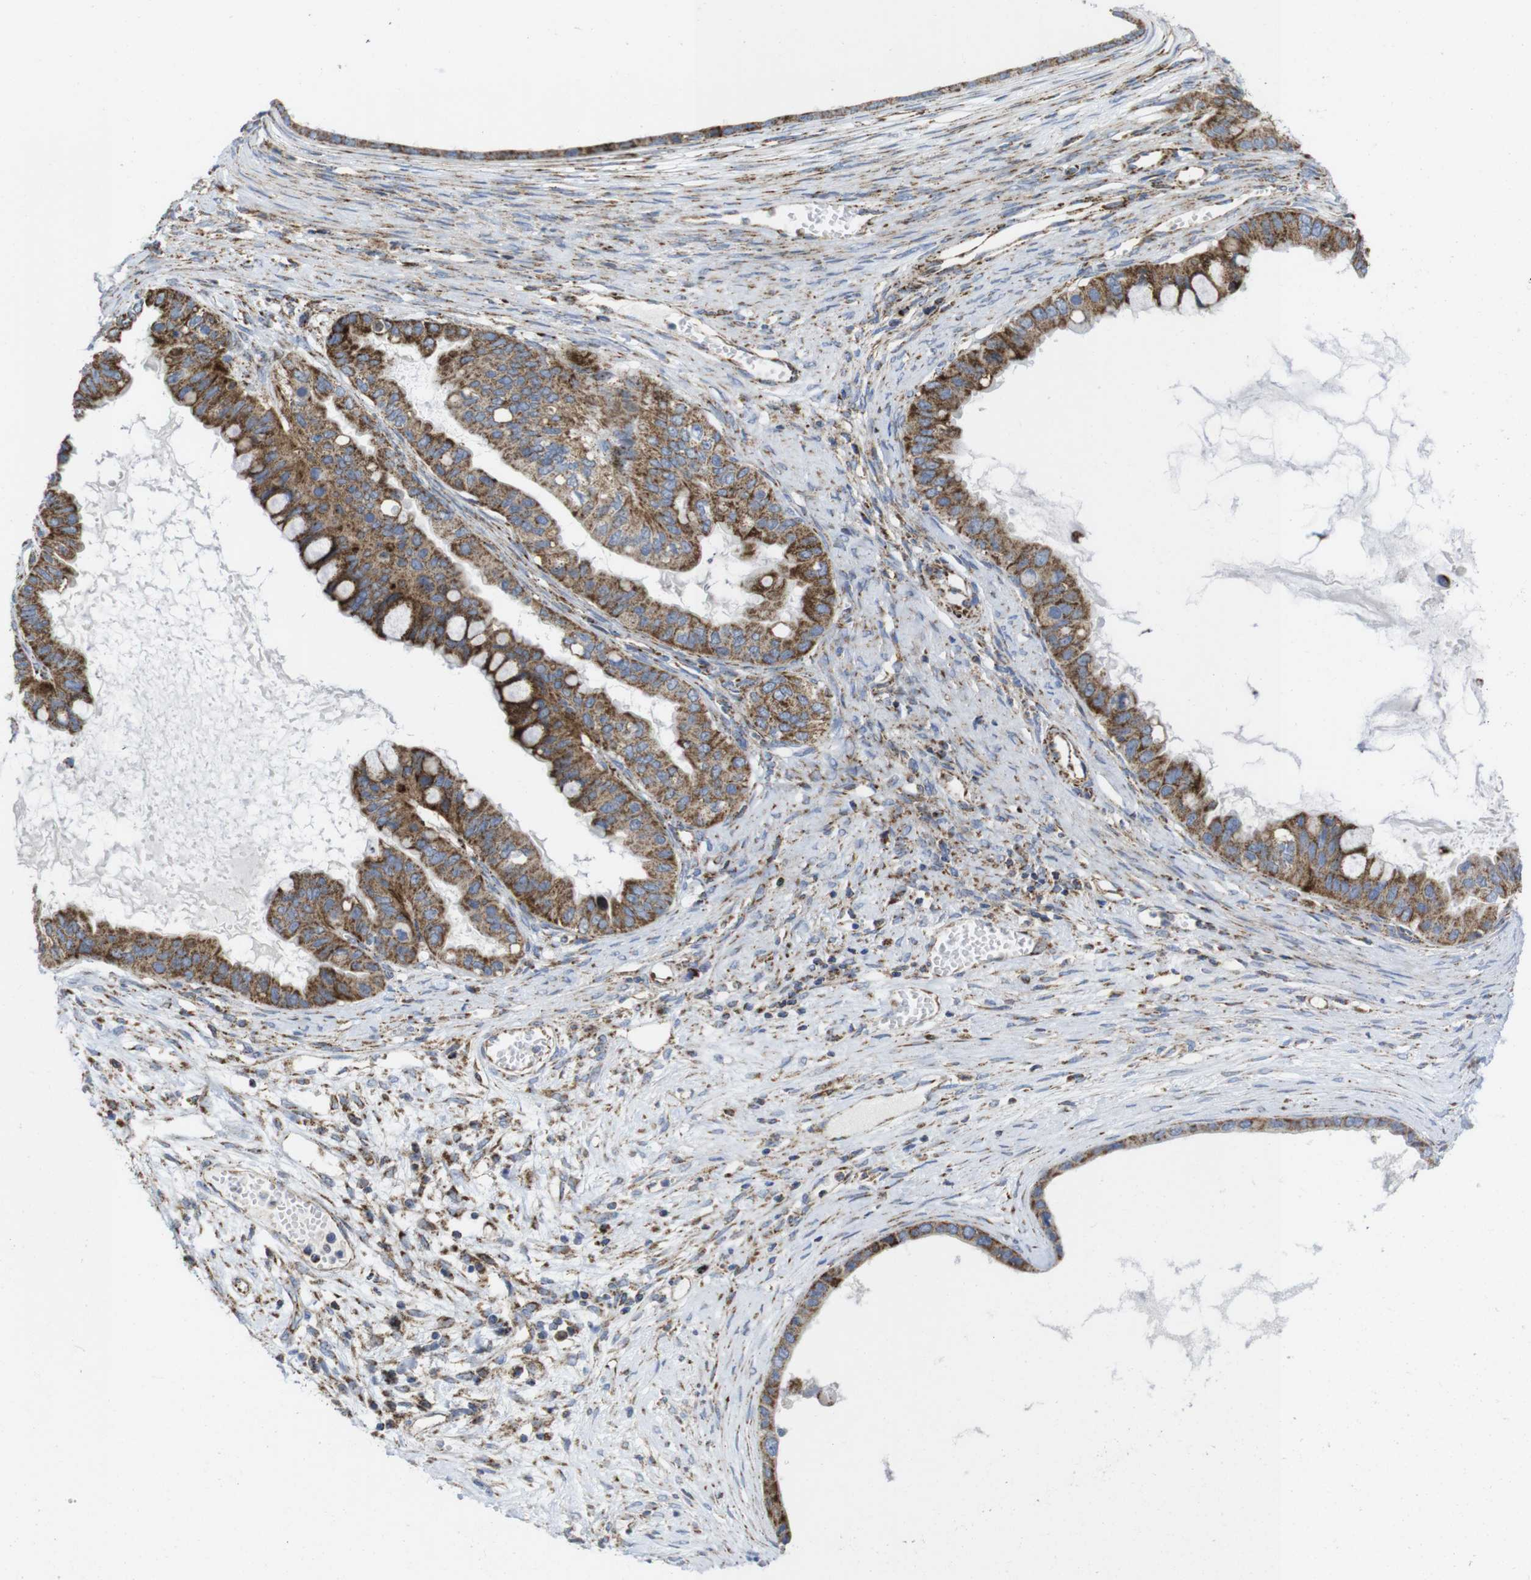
{"staining": {"intensity": "moderate", "quantity": ">75%", "location": "cytoplasmic/membranous"}, "tissue": "ovarian cancer", "cell_type": "Tumor cells", "image_type": "cancer", "snomed": [{"axis": "morphology", "description": "Cystadenocarcinoma, mucinous, NOS"}, {"axis": "topography", "description": "Ovary"}], "caption": "There is medium levels of moderate cytoplasmic/membranous expression in tumor cells of ovarian mucinous cystadenocarcinoma, as demonstrated by immunohistochemical staining (brown color).", "gene": "TMEM192", "patient": {"sex": "female", "age": 80}}